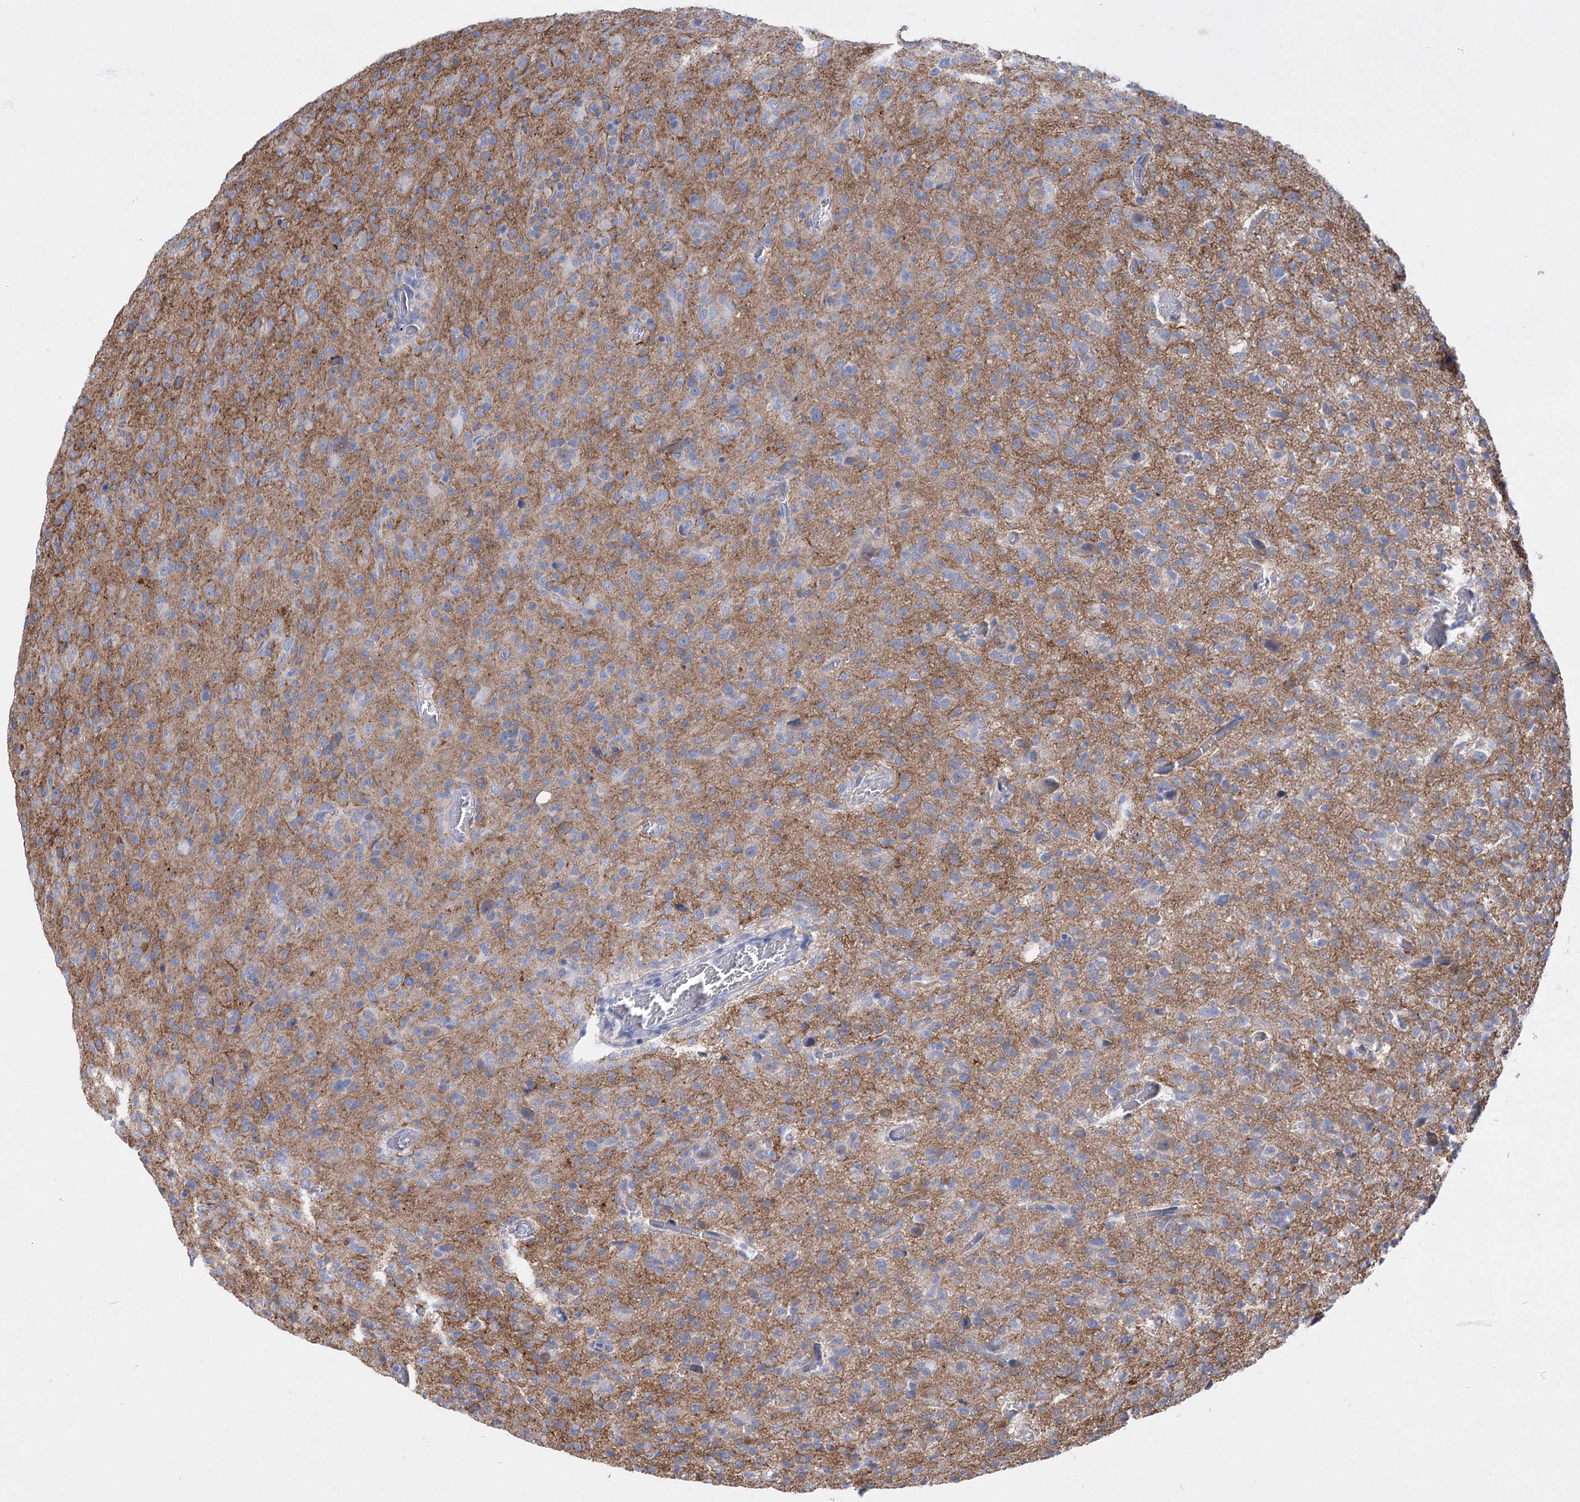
{"staining": {"intensity": "negative", "quantity": "none", "location": "none"}, "tissue": "glioma", "cell_type": "Tumor cells", "image_type": "cancer", "snomed": [{"axis": "morphology", "description": "Glioma, malignant, High grade"}, {"axis": "topography", "description": "Brain"}], "caption": "DAB (3,3'-diaminobenzidine) immunohistochemical staining of glioma reveals no significant positivity in tumor cells.", "gene": "LRRC34", "patient": {"sex": "female", "age": 57}}